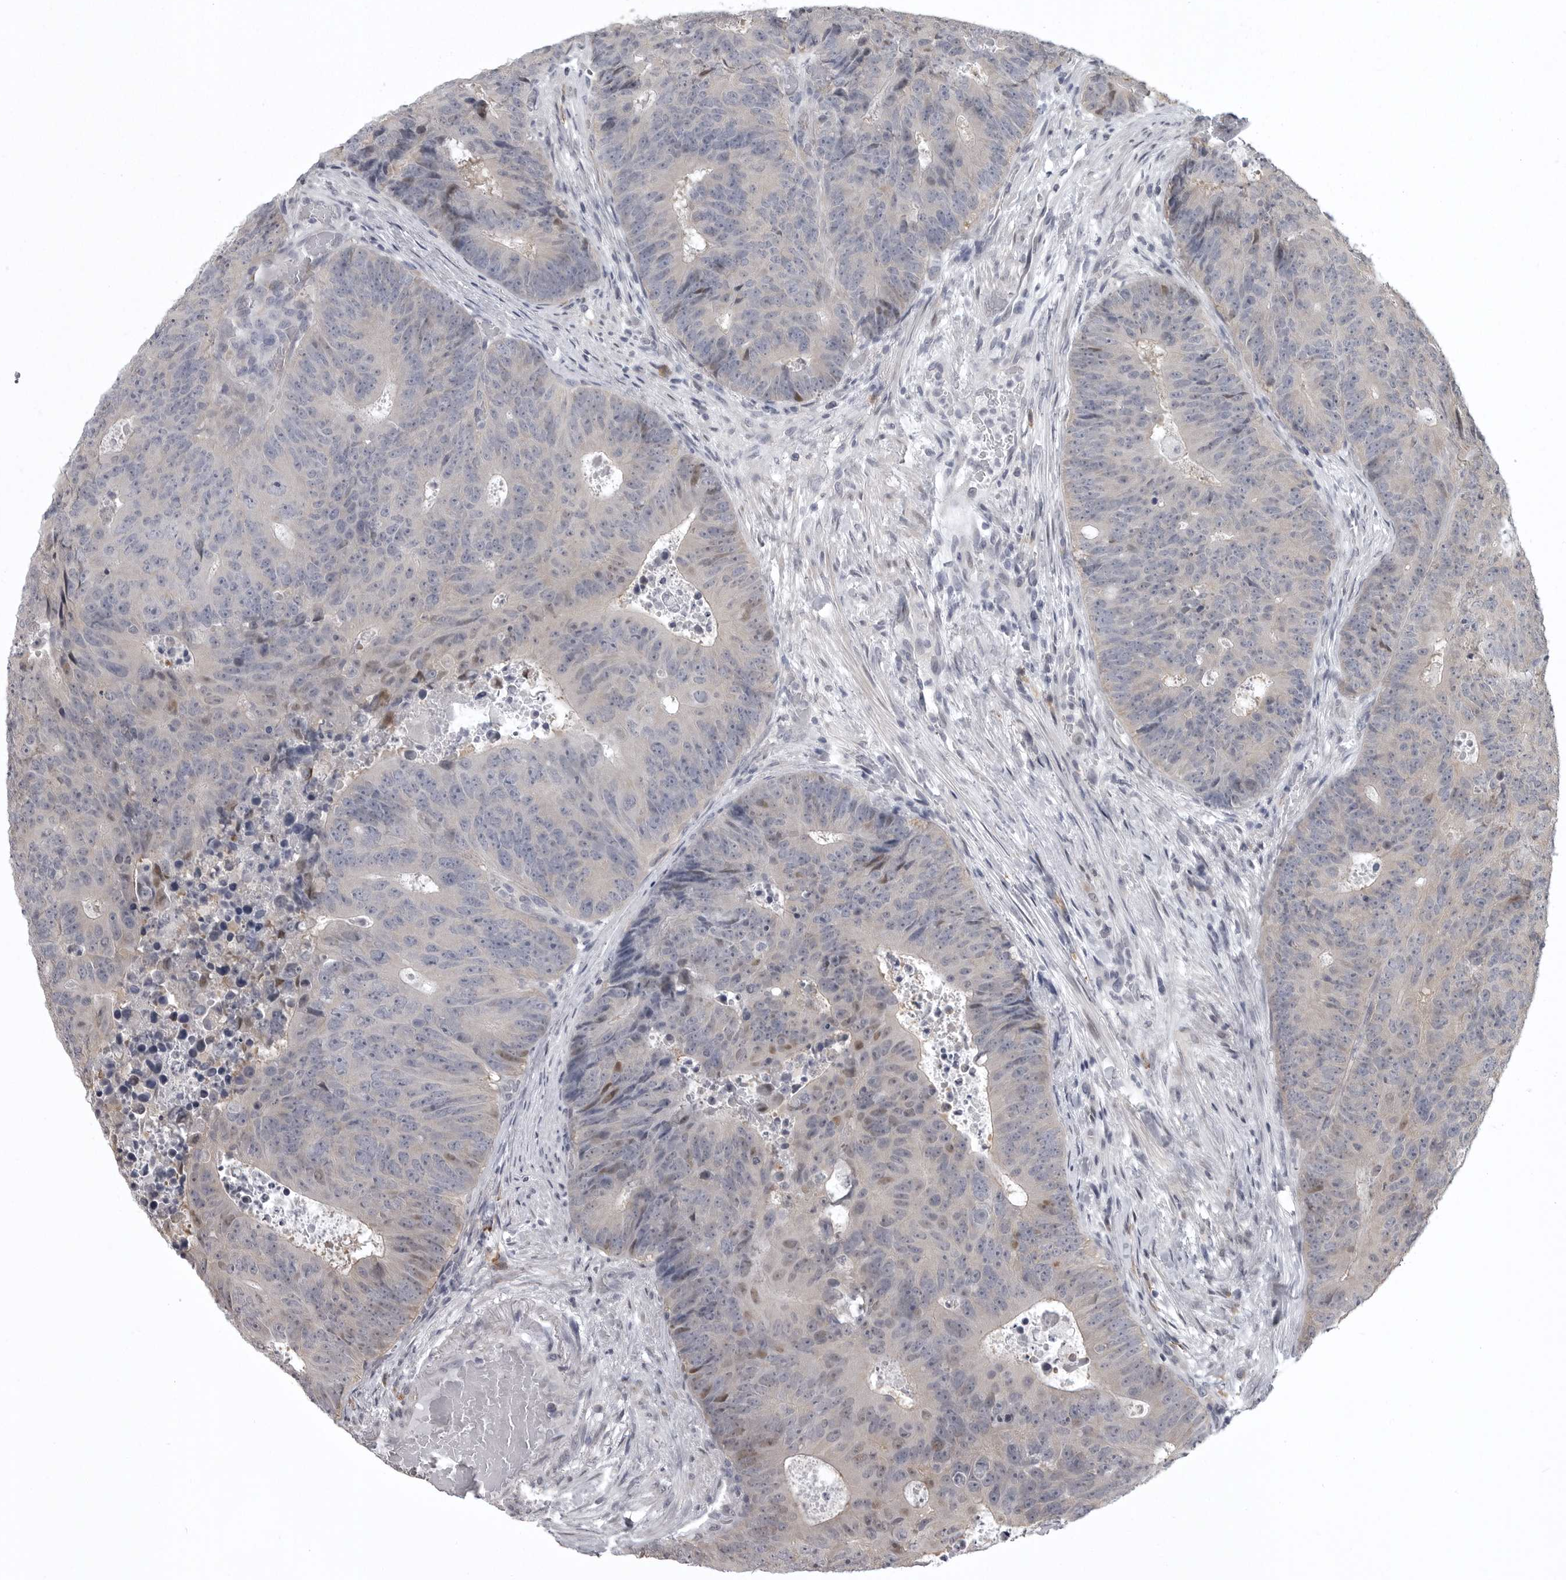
{"staining": {"intensity": "weak", "quantity": "<25%", "location": "nuclear"}, "tissue": "colorectal cancer", "cell_type": "Tumor cells", "image_type": "cancer", "snomed": [{"axis": "morphology", "description": "Adenocarcinoma, NOS"}, {"axis": "topography", "description": "Colon"}], "caption": "The micrograph exhibits no staining of tumor cells in adenocarcinoma (colorectal).", "gene": "SNX16", "patient": {"sex": "male", "age": 87}}